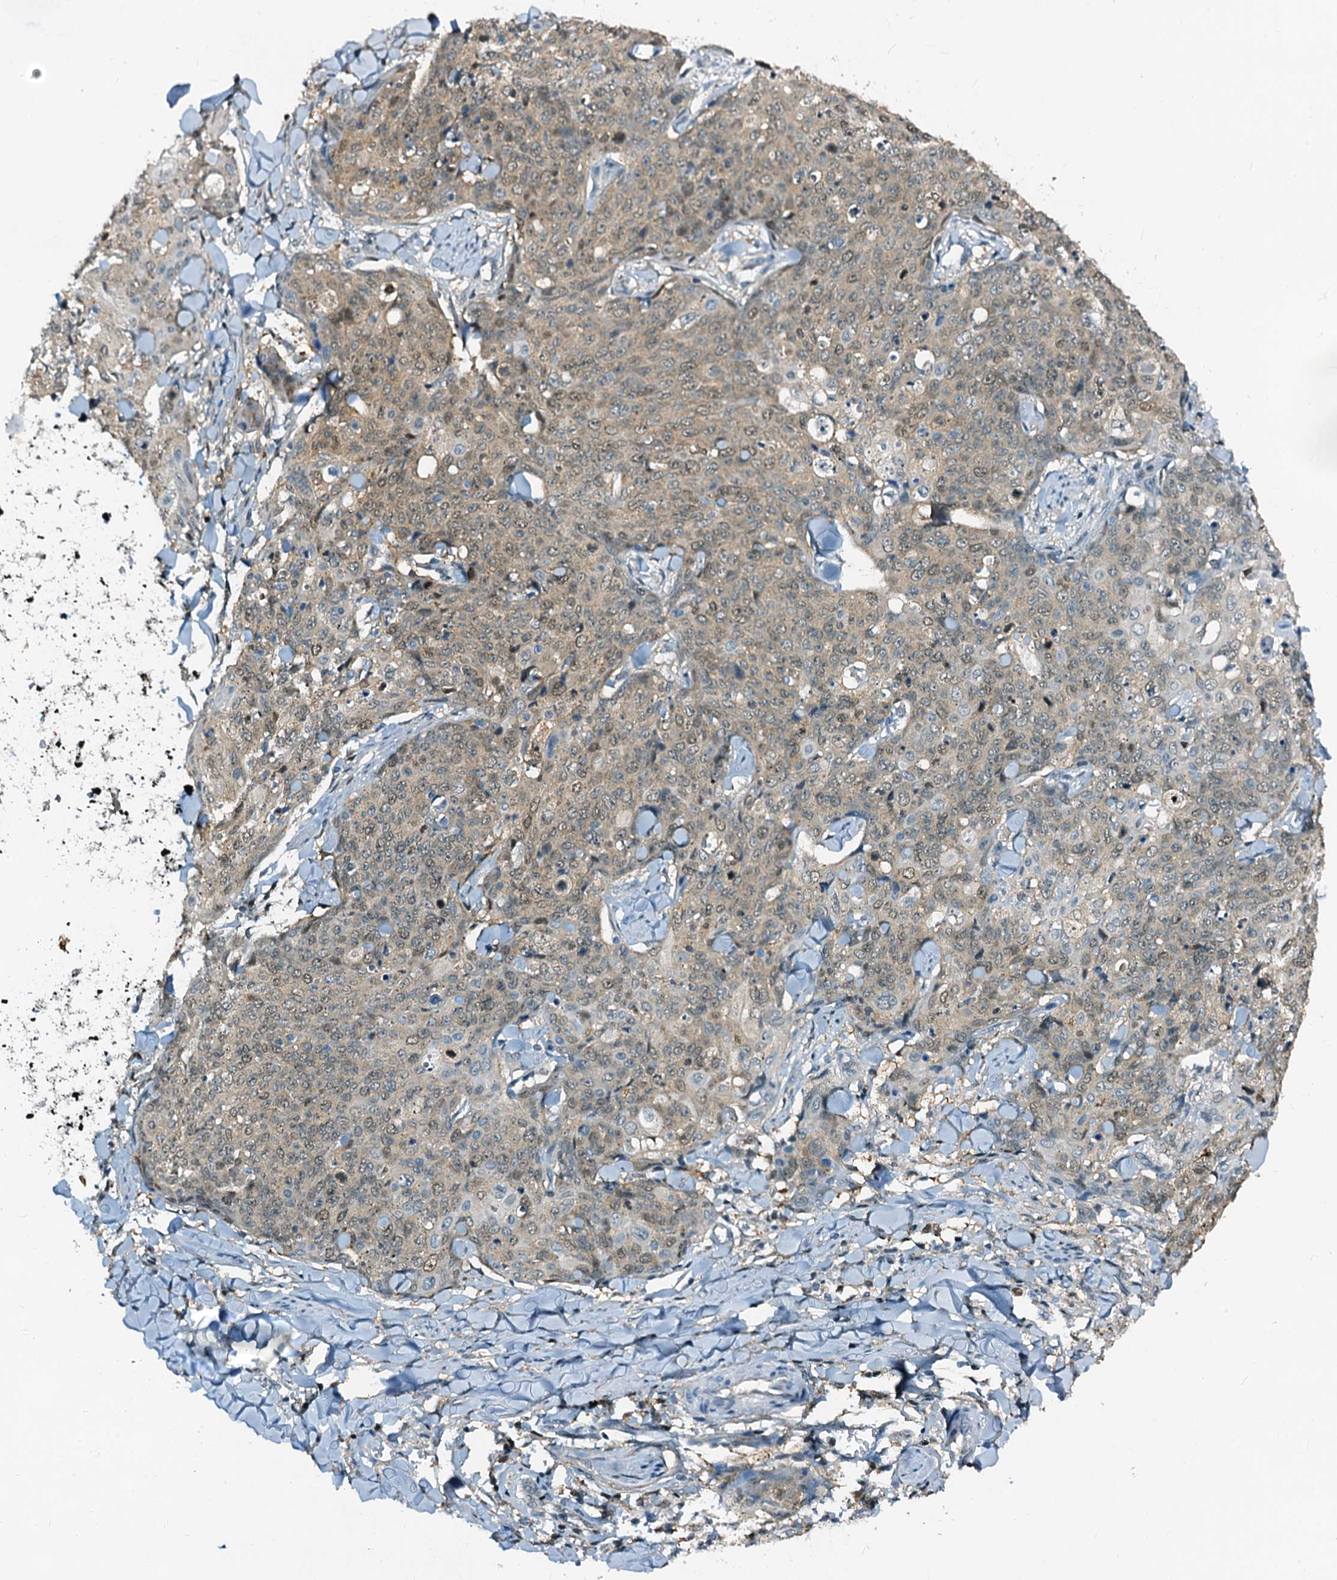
{"staining": {"intensity": "negative", "quantity": "none", "location": "none"}, "tissue": "skin cancer", "cell_type": "Tumor cells", "image_type": "cancer", "snomed": [{"axis": "morphology", "description": "Squamous cell carcinoma, NOS"}, {"axis": "topography", "description": "Skin"}, {"axis": "topography", "description": "Vulva"}], "caption": "High magnification brightfield microscopy of skin squamous cell carcinoma stained with DAB (3,3'-diaminobenzidine) (brown) and counterstained with hematoxylin (blue): tumor cells show no significant positivity.", "gene": "PTGES3", "patient": {"sex": "female", "age": 85}}